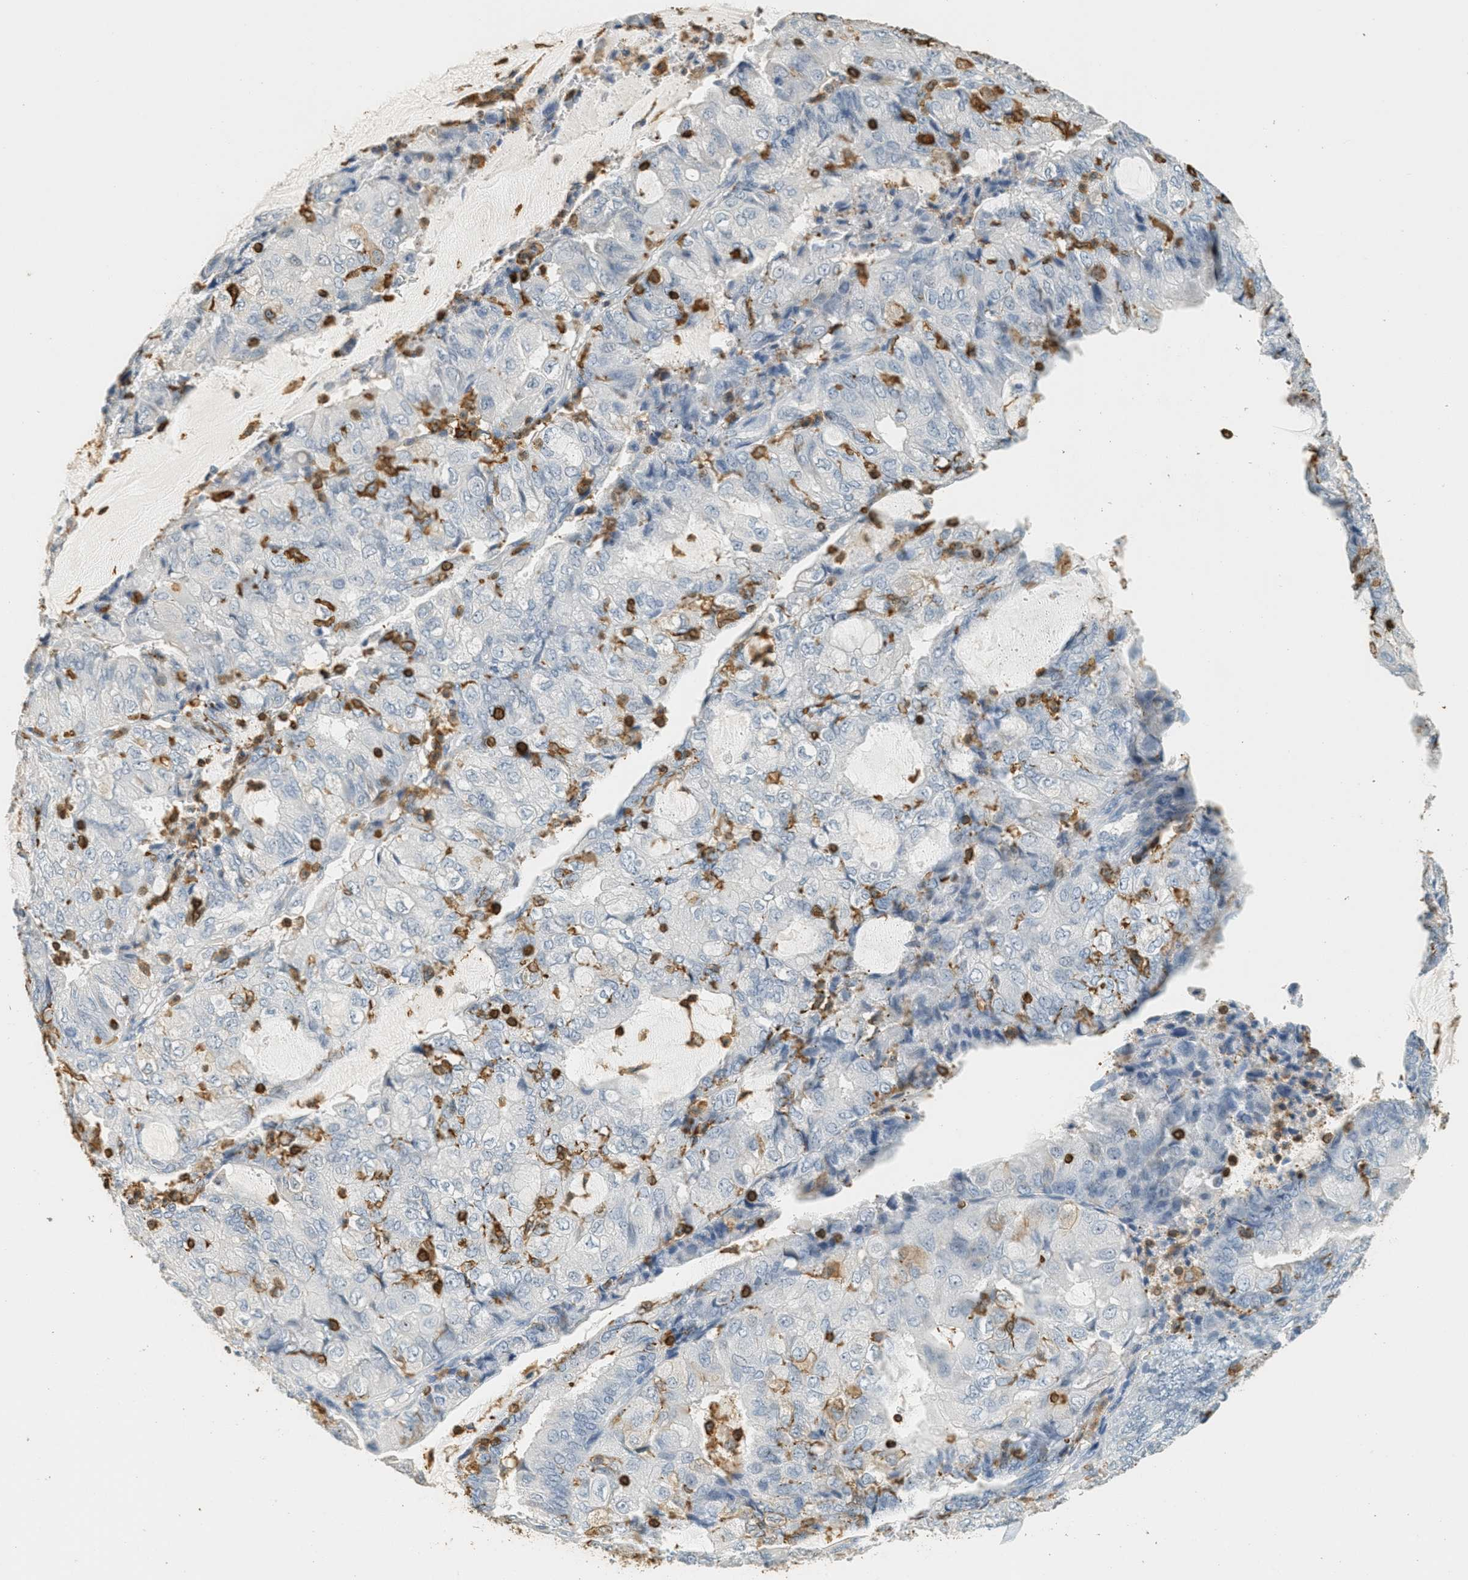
{"staining": {"intensity": "negative", "quantity": "none", "location": "none"}, "tissue": "endometrial cancer", "cell_type": "Tumor cells", "image_type": "cancer", "snomed": [{"axis": "morphology", "description": "Adenocarcinoma, NOS"}, {"axis": "topography", "description": "Endometrium"}], "caption": "Immunohistochemical staining of endometrial adenocarcinoma reveals no significant staining in tumor cells. (Stains: DAB immunohistochemistry with hematoxylin counter stain, Microscopy: brightfield microscopy at high magnification).", "gene": "LSP1", "patient": {"sex": "female", "age": 81}}